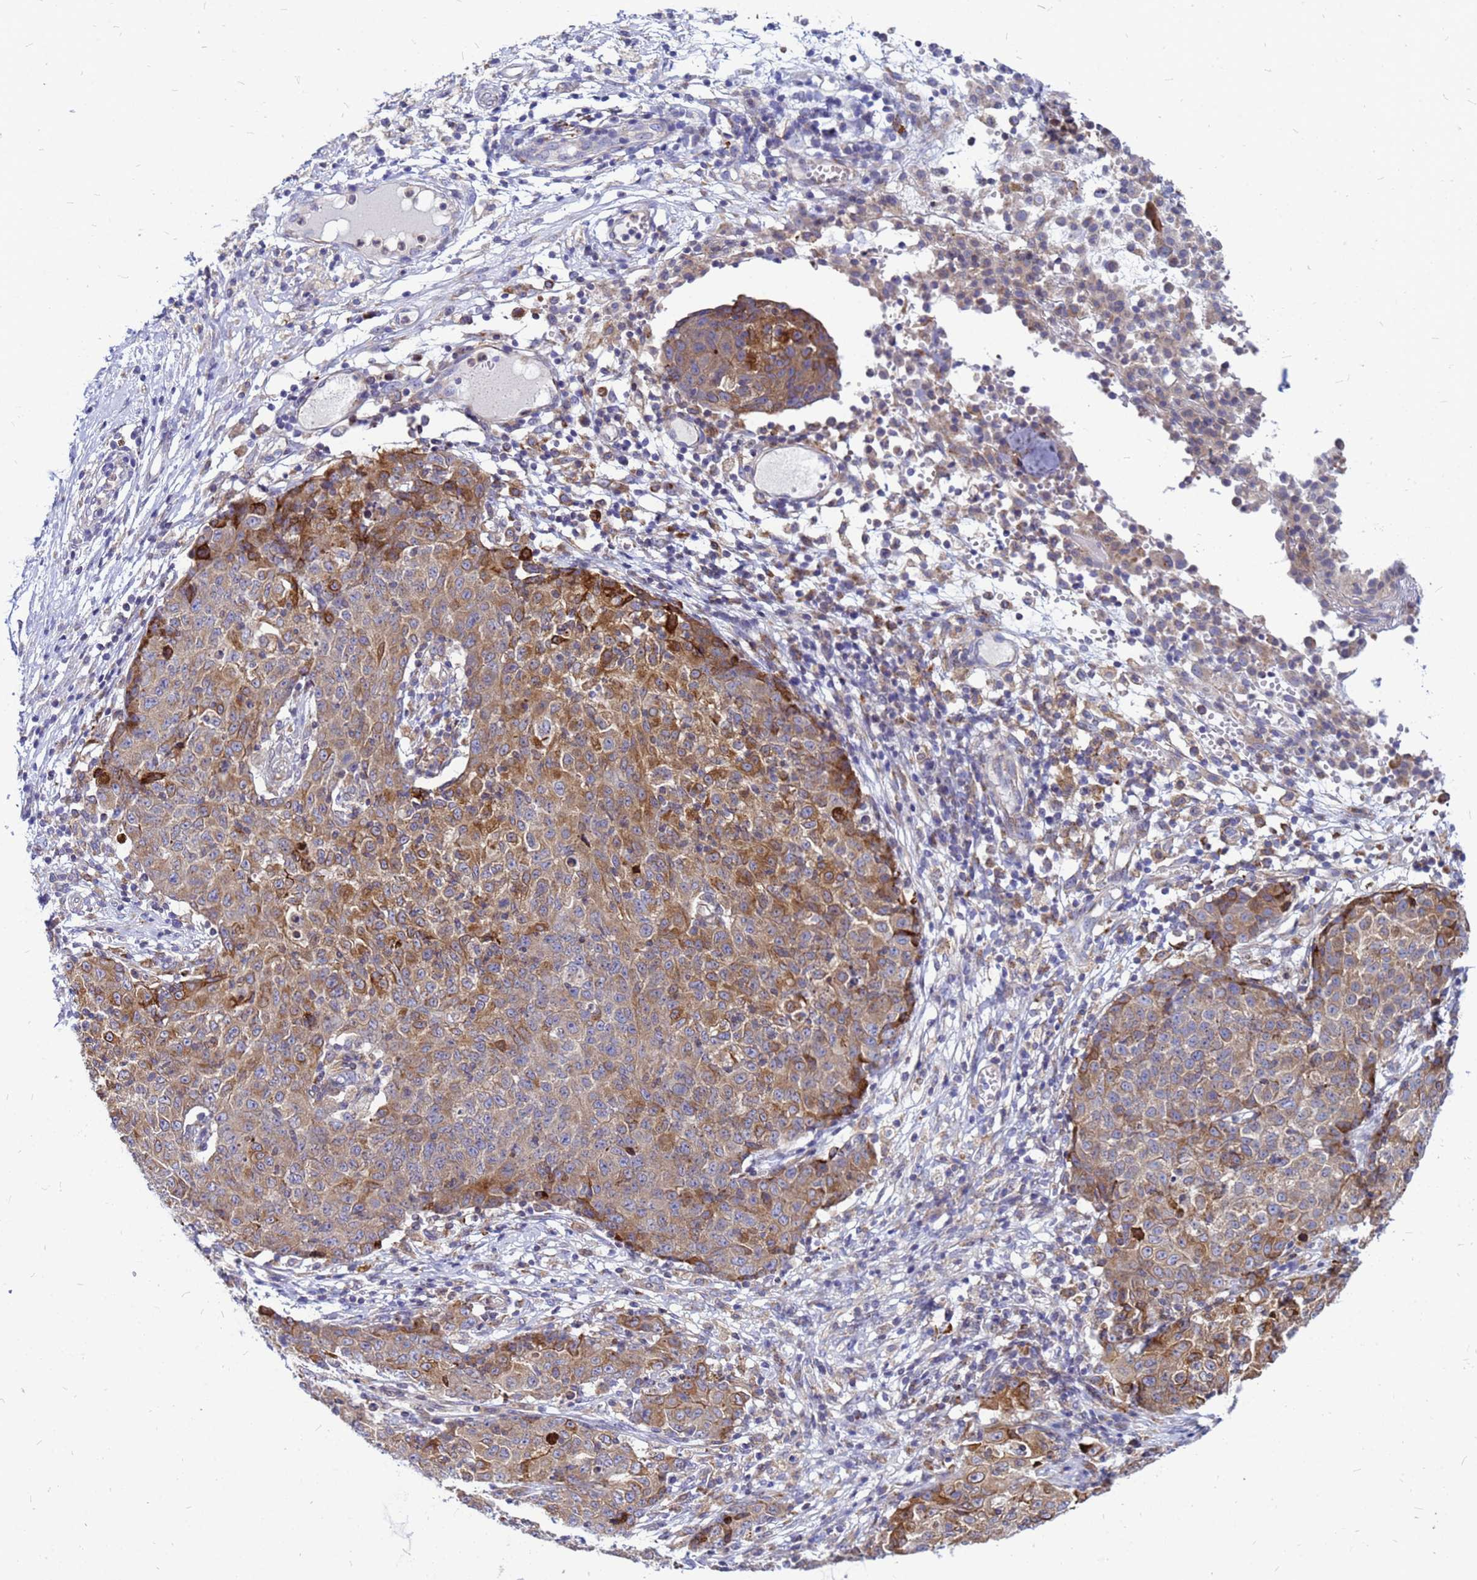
{"staining": {"intensity": "moderate", "quantity": ">75%", "location": "cytoplasmic/membranous"}, "tissue": "ovarian cancer", "cell_type": "Tumor cells", "image_type": "cancer", "snomed": [{"axis": "morphology", "description": "Carcinoma, endometroid"}, {"axis": "topography", "description": "Ovary"}], "caption": "This is a histology image of immunohistochemistry (IHC) staining of ovarian cancer, which shows moderate positivity in the cytoplasmic/membranous of tumor cells.", "gene": "FHIP1A", "patient": {"sex": "female", "age": 42}}